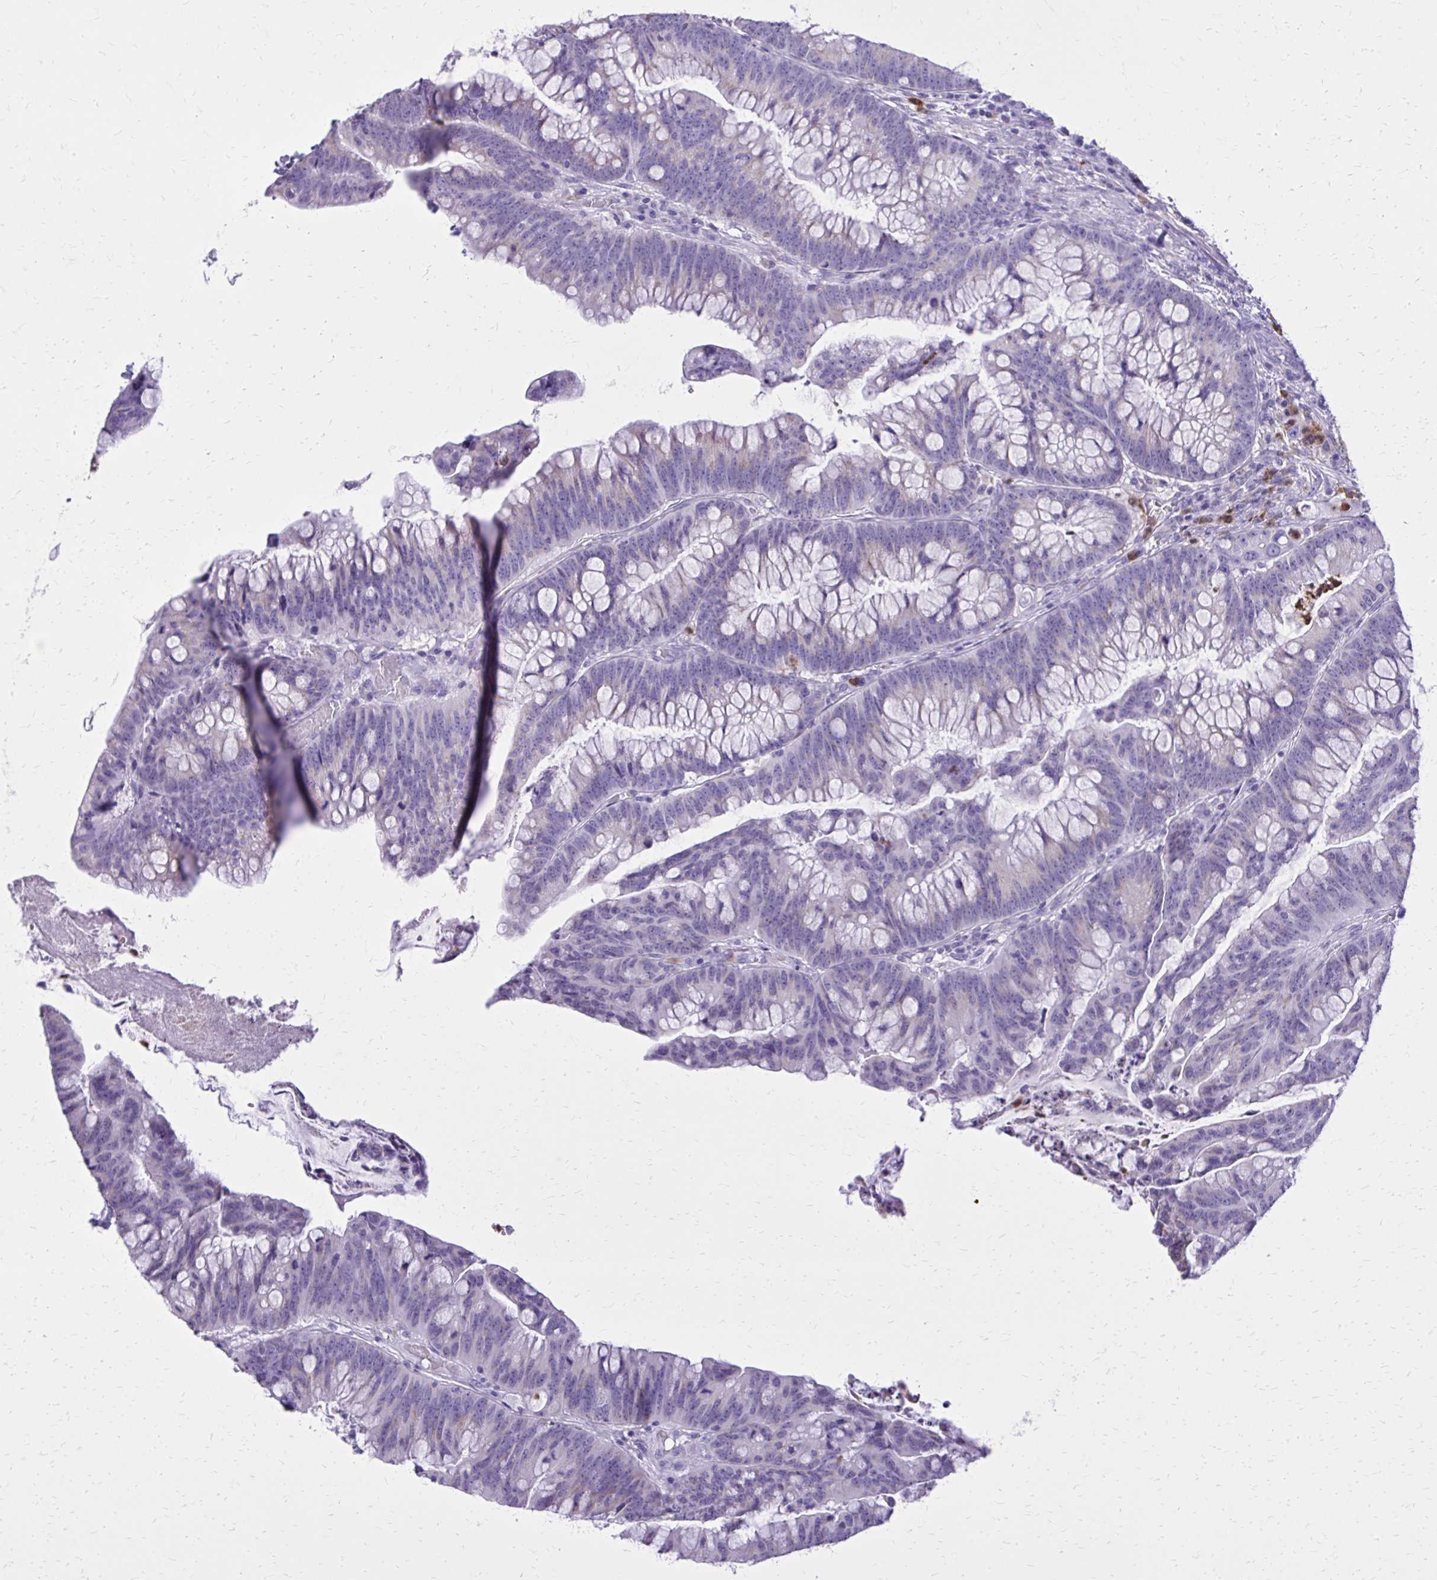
{"staining": {"intensity": "negative", "quantity": "none", "location": "none"}, "tissue": "colorectal cancer", "cell_type": "Tumor cells", "image_type": "cancer", "snomed": [{"axis": "morphology", "description": "Adenocarcinoma, NOS"}, {"axis": "topography", "description": "Colon"}], "caption": "This is an immunohistochemistry (IHC) histopathology image of human colorectal cancer (adenocarcinoma). There is no staining in tumor cells.", "gene": "CAT", "patient": {"sex": "male", "age": 62}}